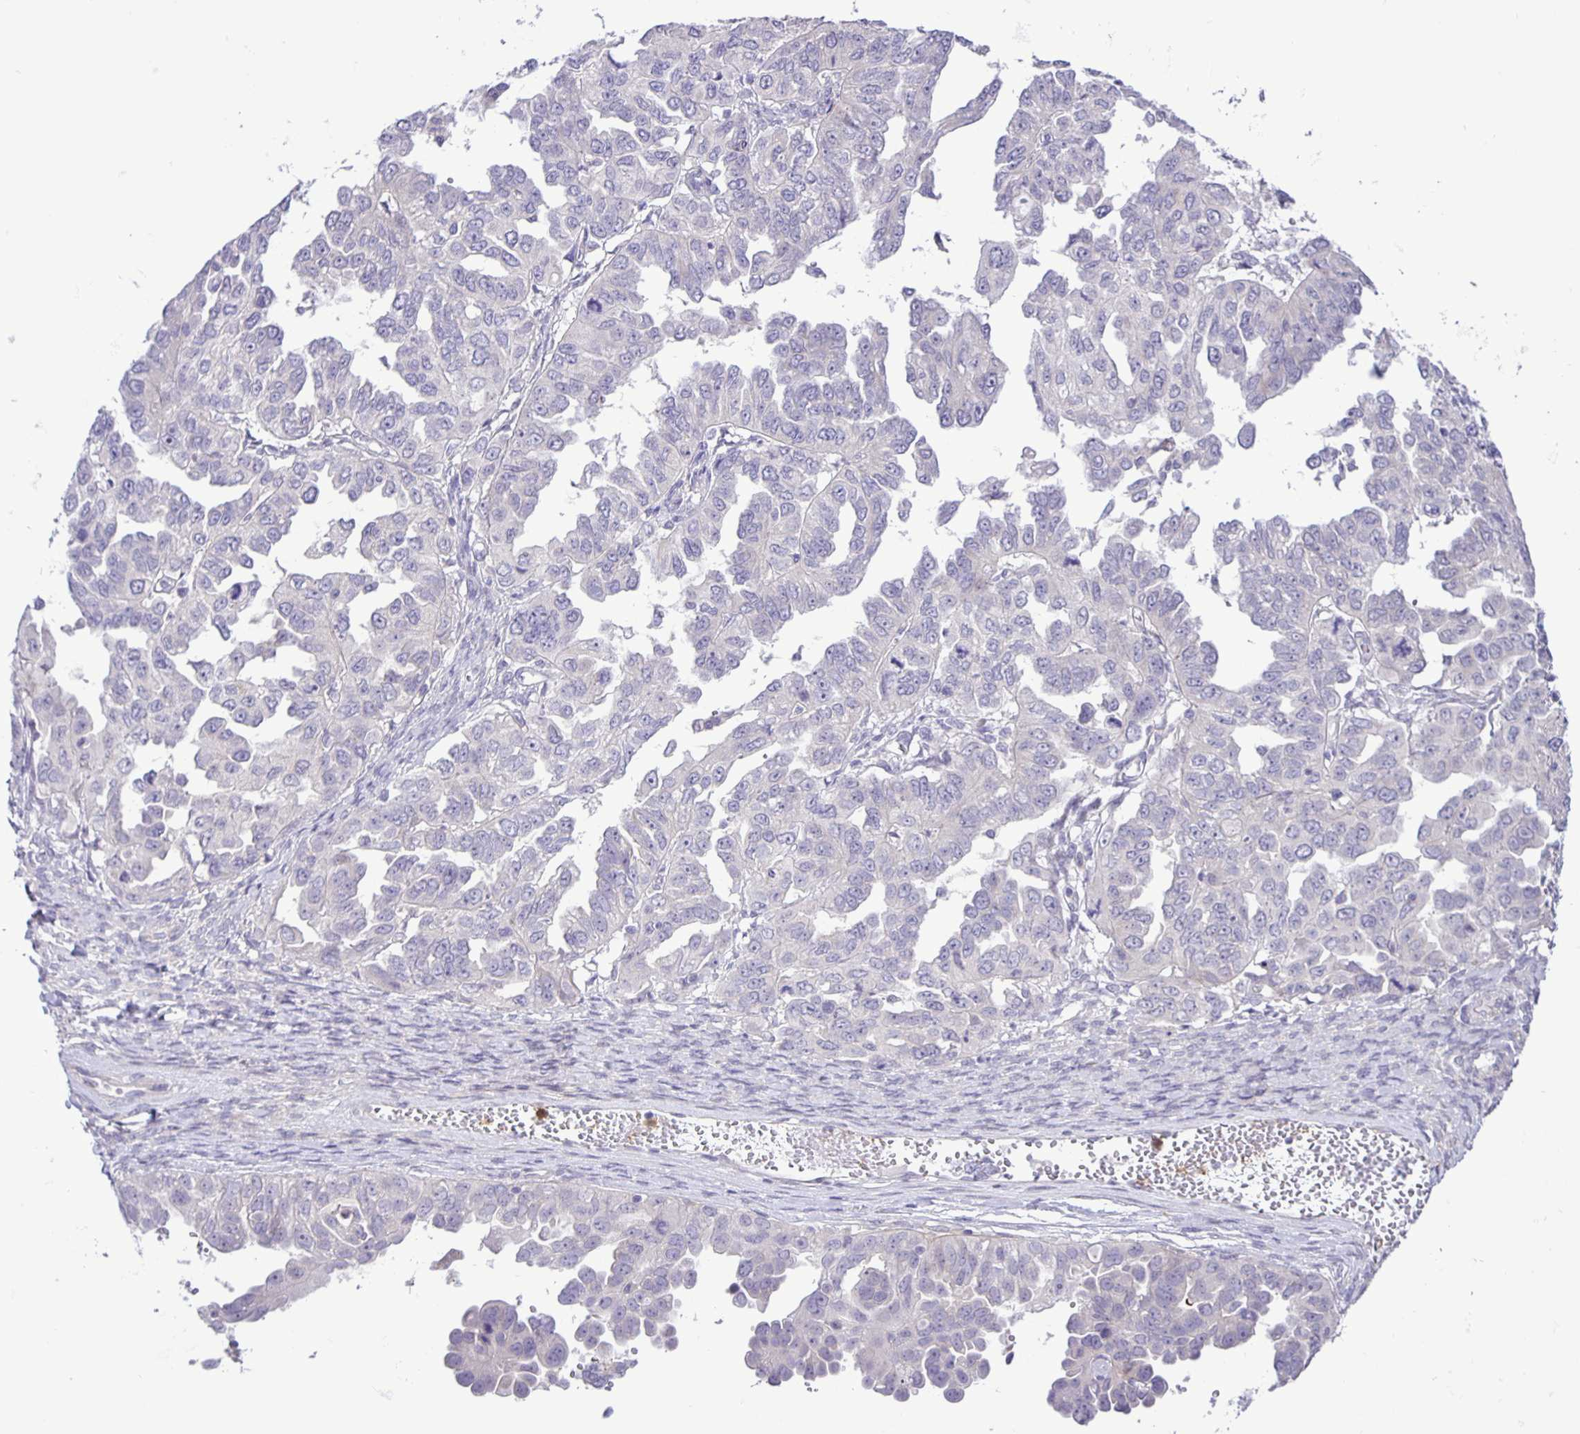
{"staining": {"intensity": "negative", "quantity": "none", "location": "none"}, "tissue": "ovarian cancer", "cell_type": "Tumor cells", "image_type": "cancer", "snomed": [{"axis": "morphology", "description": "Cystadenocarcinoma, serous, NOS"}, {"axis": "topography", "description": "Ovary"}], "caption": "Tumor cells are negative for brown protein staining in serous cystadenocarcinoma (ovarian). Nuclei are stained in blue.", "gene": "ADCK1", "patient": {"sex": "female", "age": 53}}